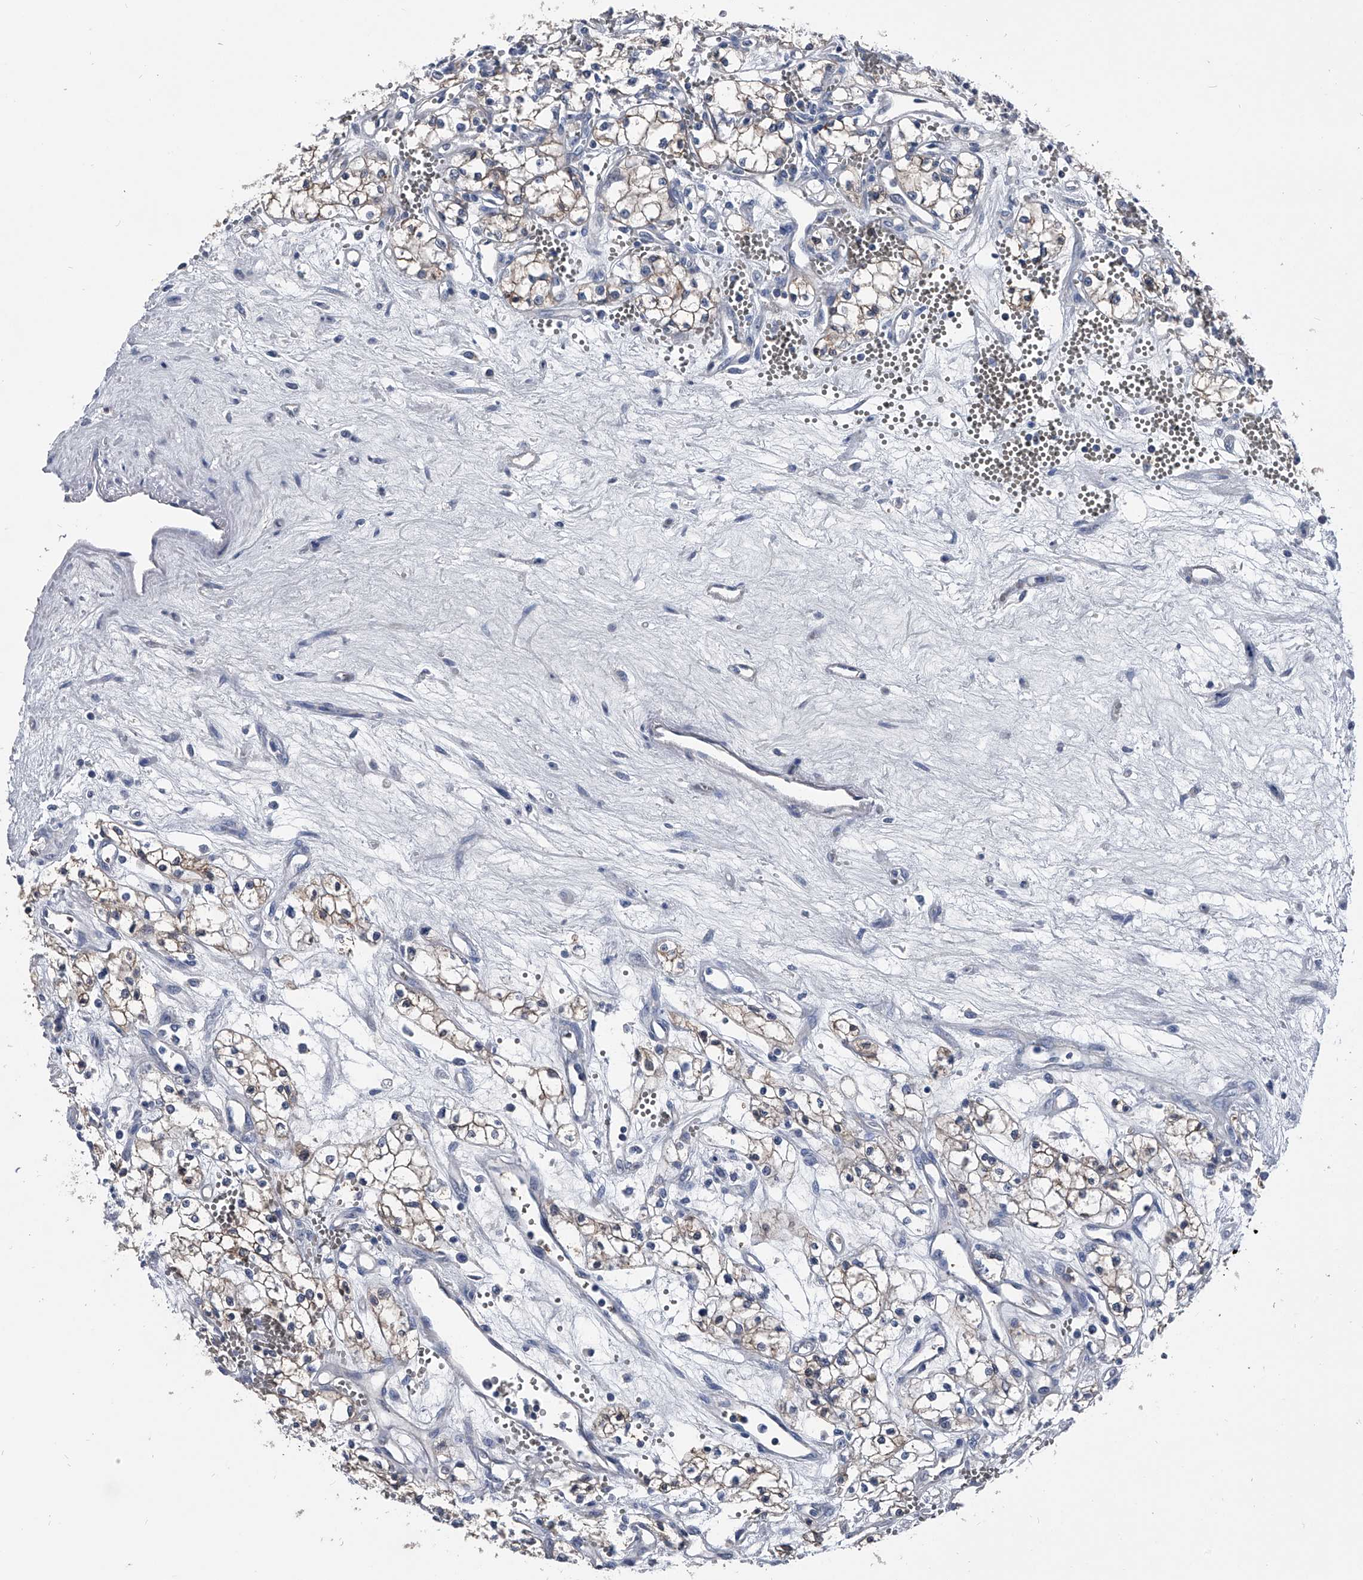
{"staining": {"intensity": "weak", "quantity": ">75%", "location": "cytoplasmic/membranous"}, "tissue": "renal cancer", "cell_type": "Tumor cells", "image_type": "cancer", "snomed": [{"axis": "morphology", "description": "Adenocarcinoma, NOS"}, {"axis": "topography", "description": "Kidney"}], "caption": "A brown stain shows weak cytoplasmic/membranous staining of a protein in renal cancer (adenocarcinoma) tumor cells.", "gene": "KIF13A", "patient": {"sex": "male", "age": 59}}